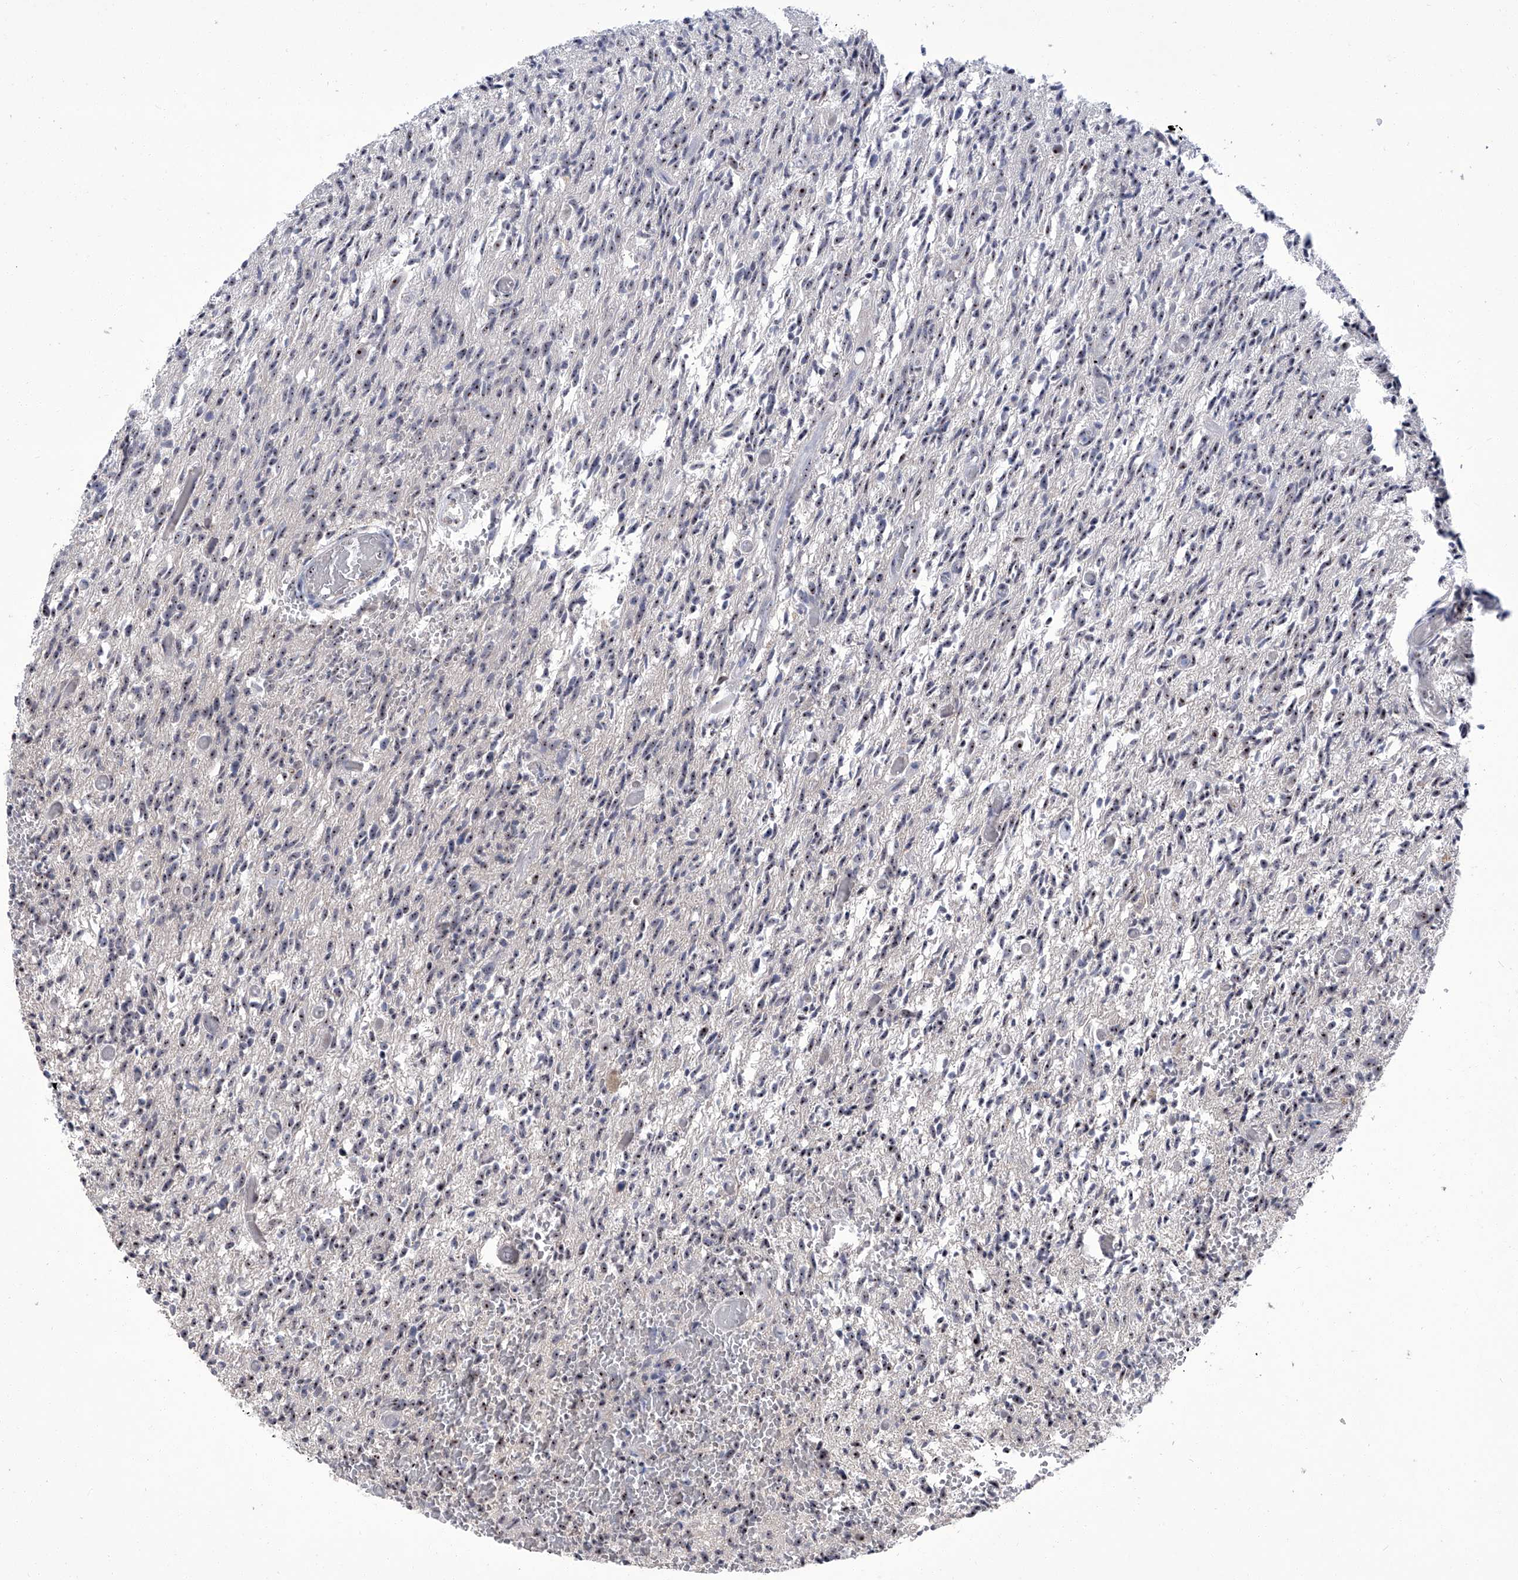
{"staining": {"intensity": "weak", "quantity": "<25%", "location": "nuclear"}, "tissue": "glioma", "cell_type": "Tumor cells", "image_type": "cancer", "snomed": [{"axis": "morphology", "description": "Glioma, malignant, High grade"}, {"axis": "topography", "description": "Brain"}], "caption": "Glioma stained for a protein using IHC exhibits no positivity tumor cells.", "gene": "CMTR1", "patient": {"sex": "female", "age": 57}}